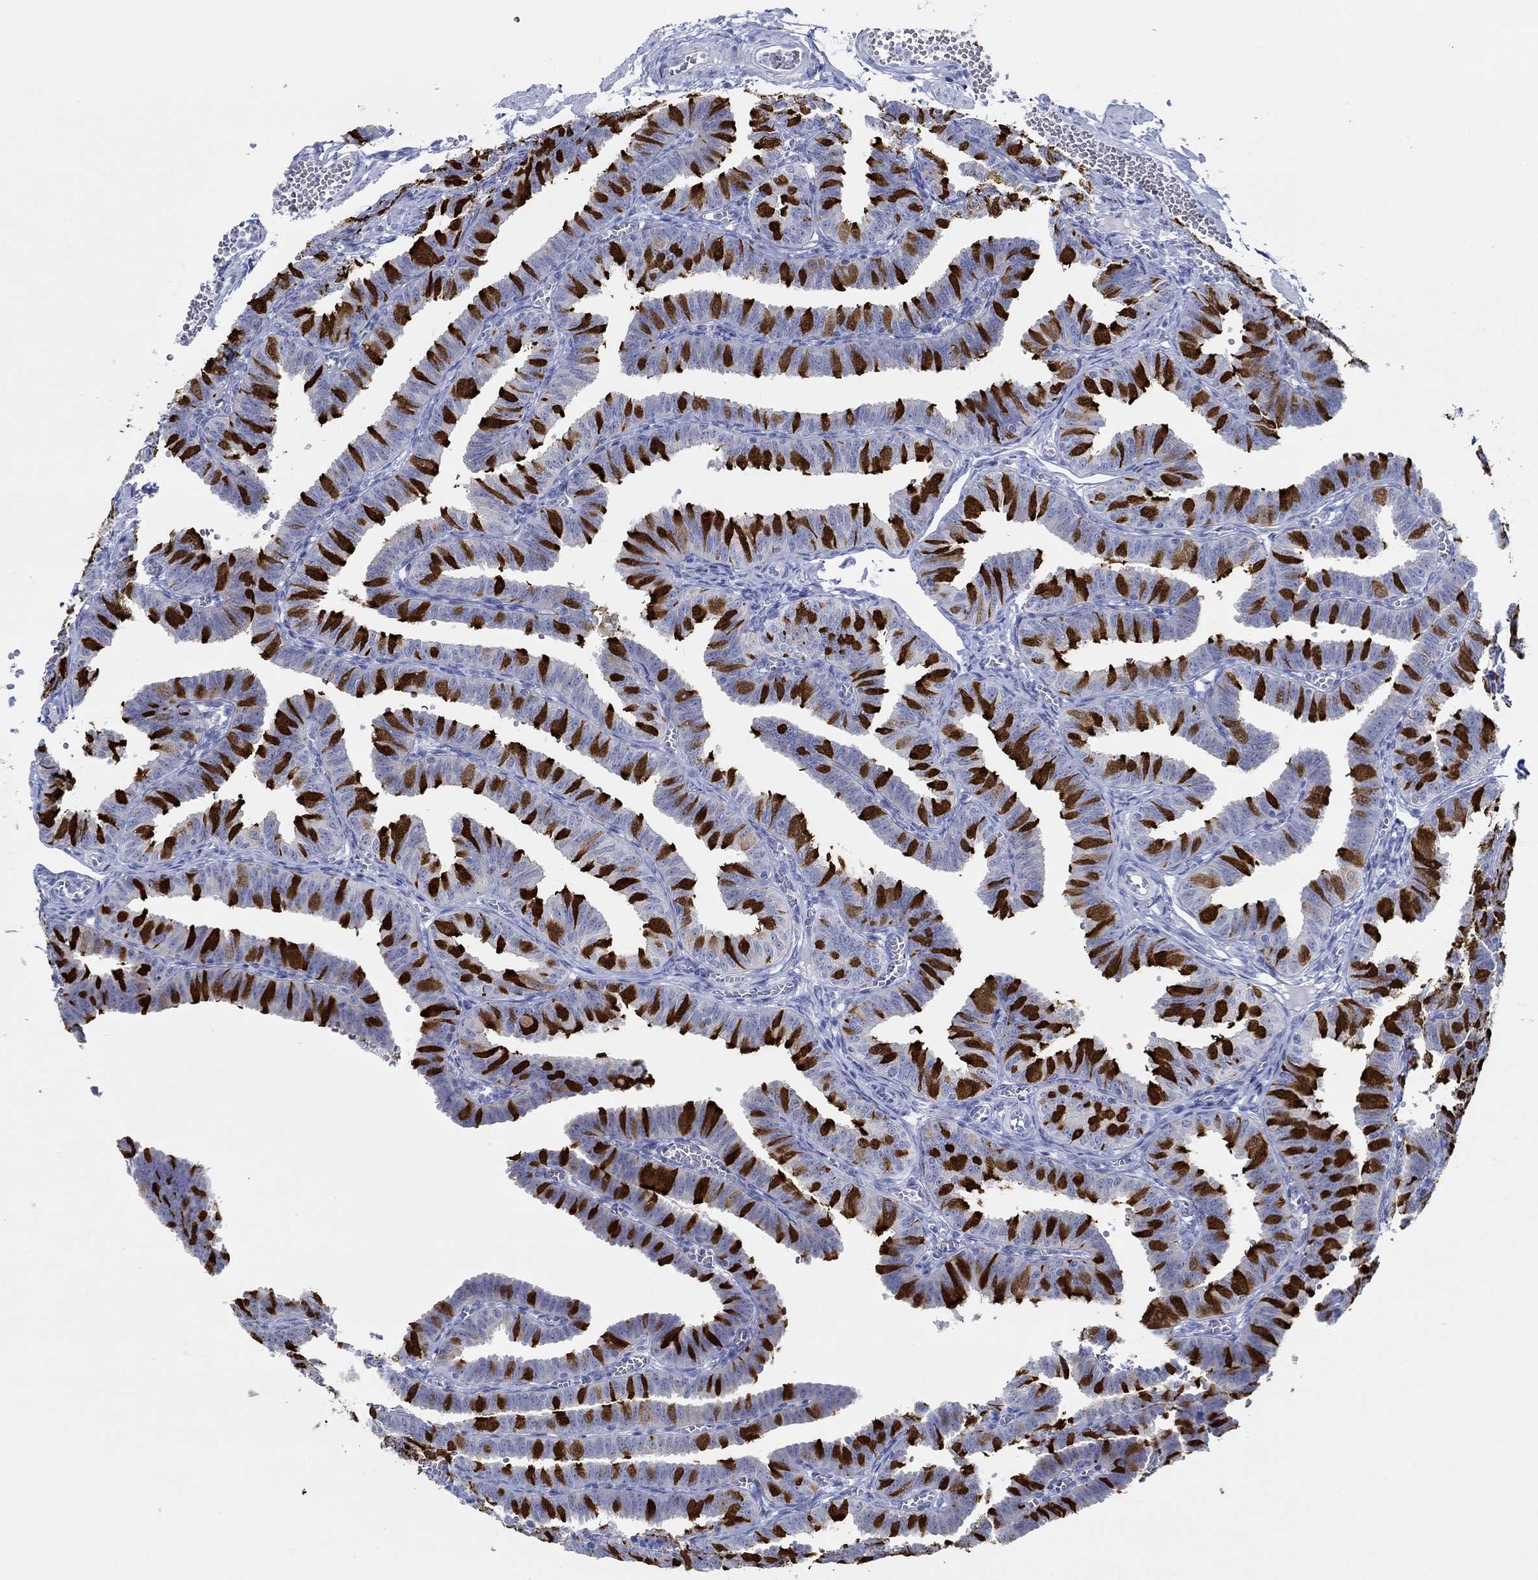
{"staining": {"intensity": "strong", "quantity": "25%-75%", "location": "cytoplasmic/membranous"}, "tissue": "fallopian tube", "cell_type": "Glandular cells", "image_type": "normal", "snomed": [{"axis": "morphology", "description": "Normal tissue, NOS"}, {"axis": "topography", "description": "Fallopian tube"}], "caption": "Fallopian tube stained with a brown dye shows strong cytoplasmic/membranous positive staining in about 25%-75% of glandular cells.", "gene": "IGFBP6", "patient": {"sex": "female", "age": 25}}